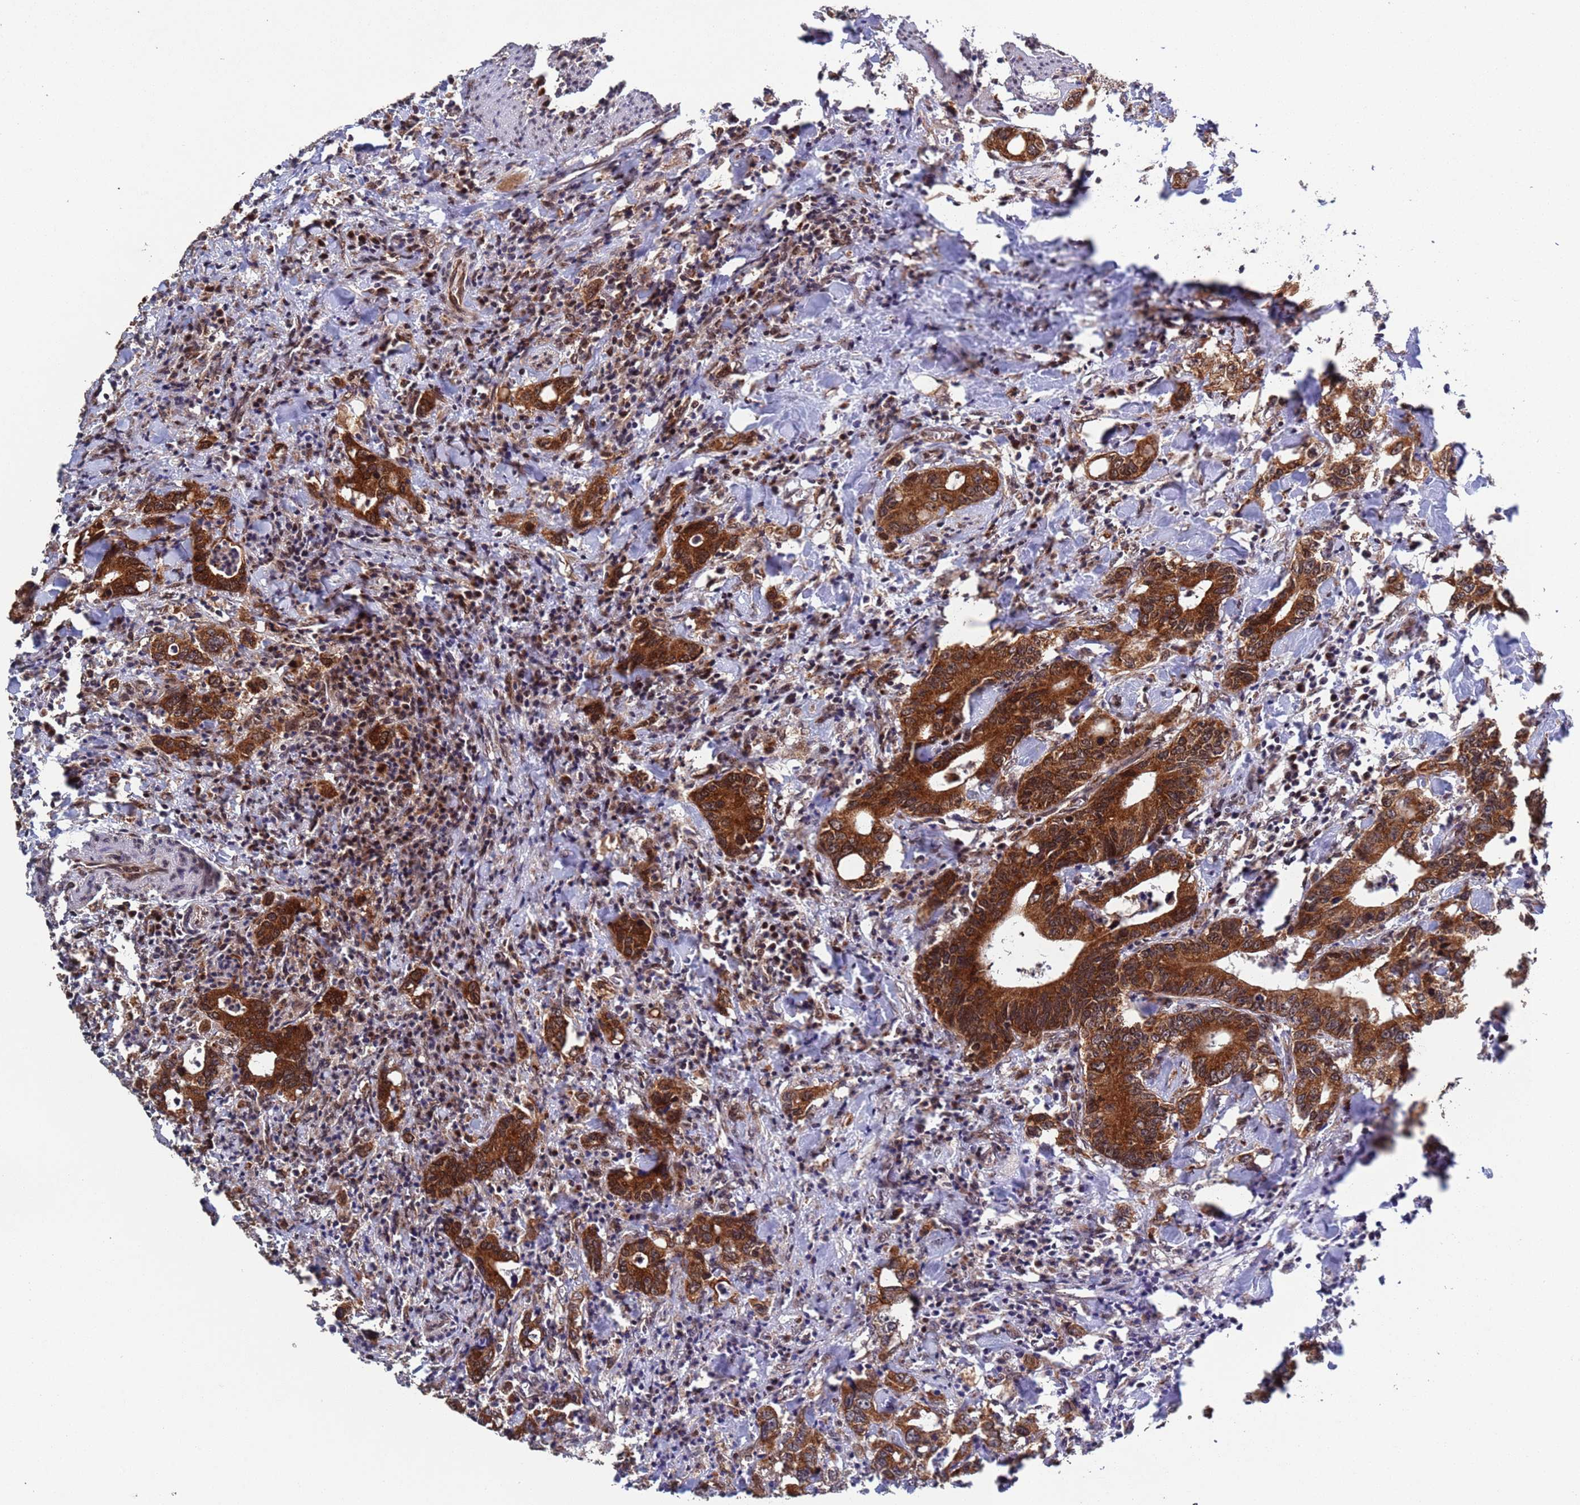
{"staining": {"intensity": "strong", "quantity": ">75%", "location": "cytoplasmic/membranous"}, "tissue": "colorectal cancer", "cell_type": "Tumor cells", "image_type": "cancer", "snomed": [{"axis": "morphology", "description": "Adenocarcinoma, NOS"}, {"axis": "topography", "description": "Colon"}], "caption": "IHC of human colorectal cancer (adenocarcinoma) shows high levels of strong cytoplasmic/membranous expression in about >75% of tumor cells.", "gene": "FUBP3", "patient": {"sex": "female", "age": 75}}